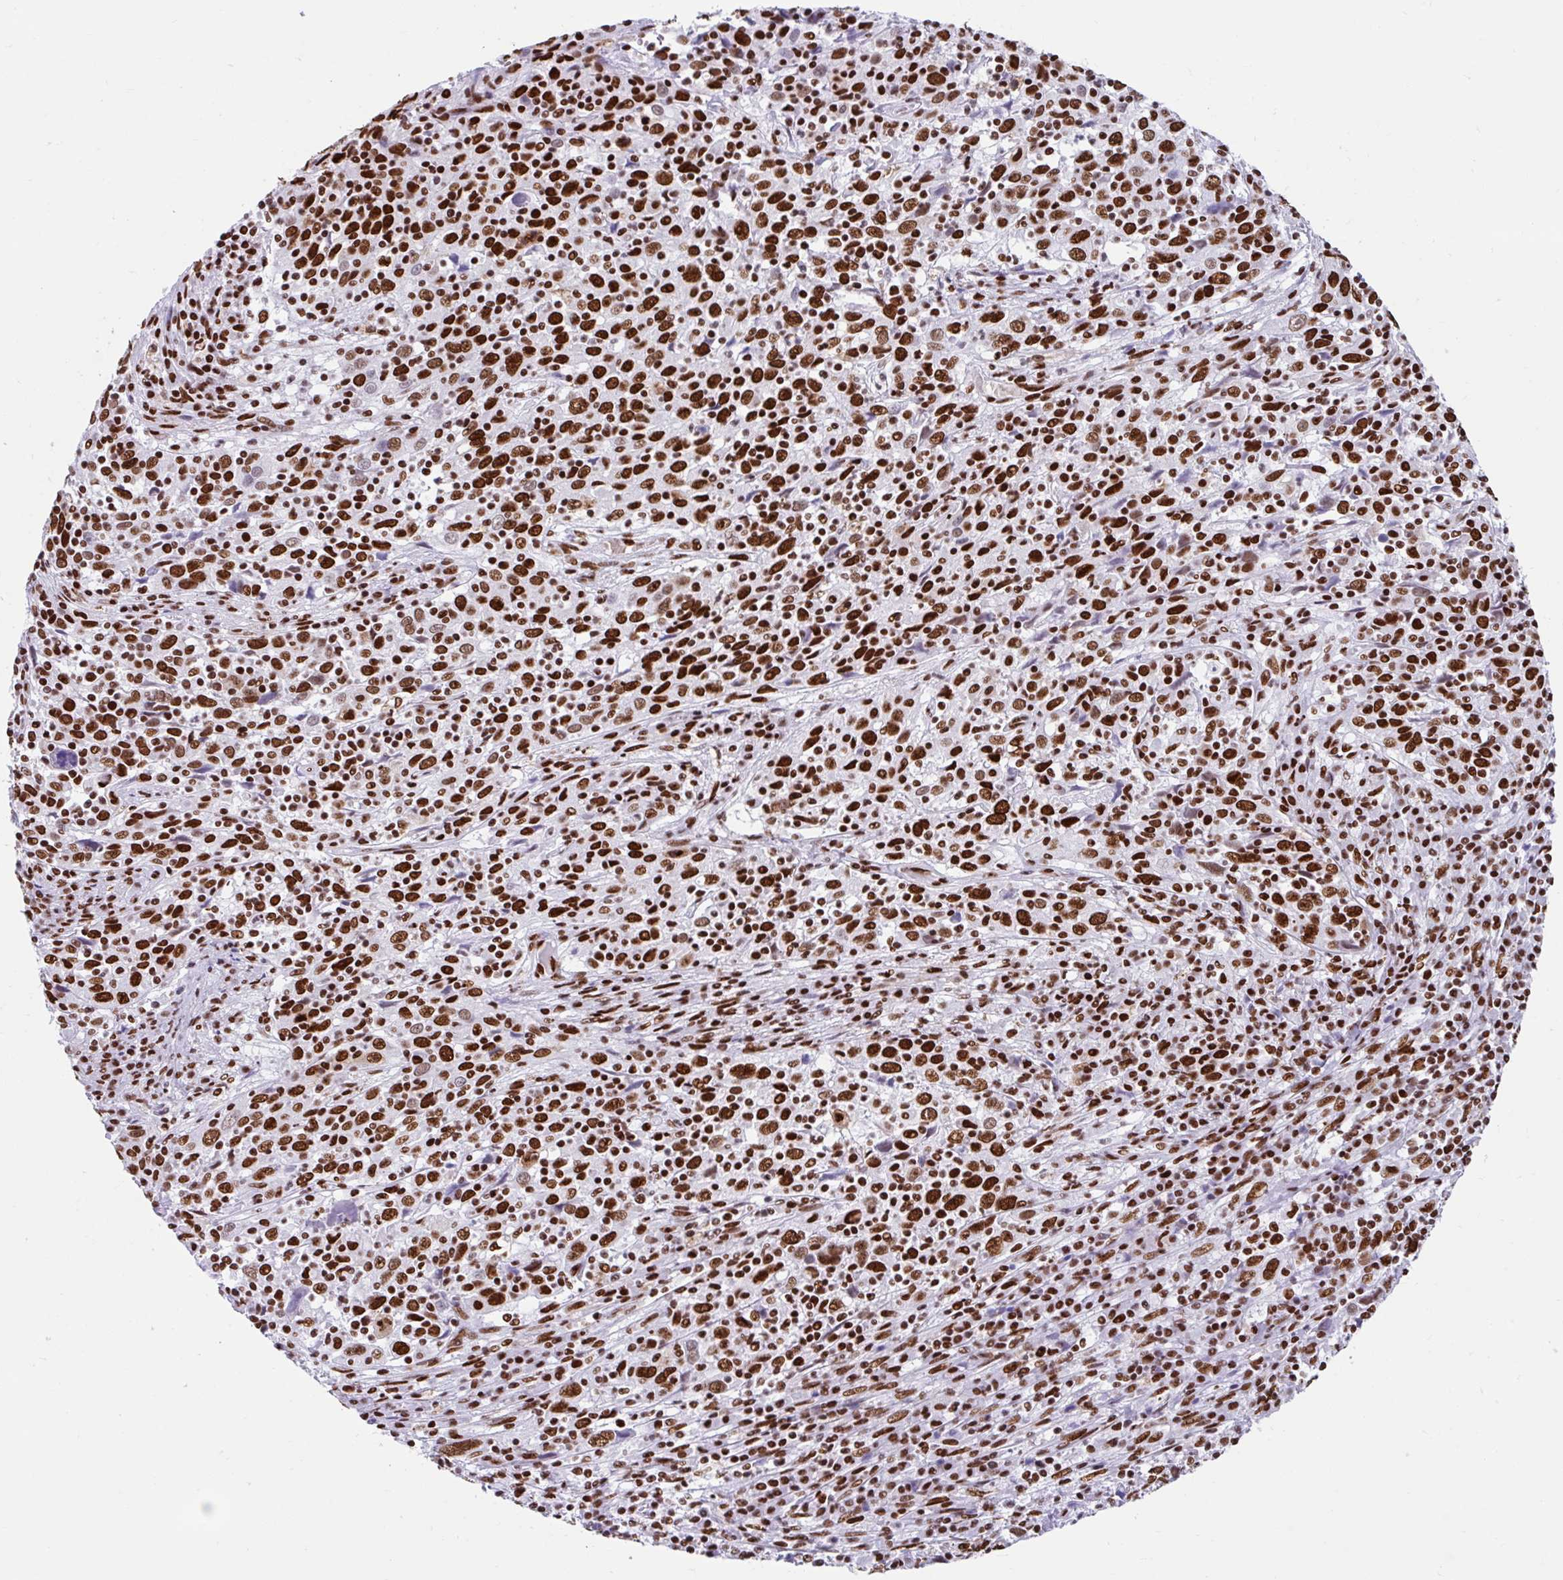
{"staining": {"intensity": "strong", "quantity": ">75%", "location": "nuclear"}, "tissue": "cervical cancer", "cell_type": "Tumor cells", "image_type": "cancer", "snomed": [{"axis": "morphology", "description": "Squamous cell carcinoma, NOS"}, {"axis": "topography", "description": "Cervix"}], "caption": "Immunohistochemistry histopathology image of neoplastic tissue: cervical cancer stained using immunohistochemistry (IHC) reveals high levels of strong protein expression localized specifically in the nuclear of tumor cells, appearing as a nuclear brown color.", "gene": "KHDRBS1", "patient": {"sex": "female", "age": 46}}